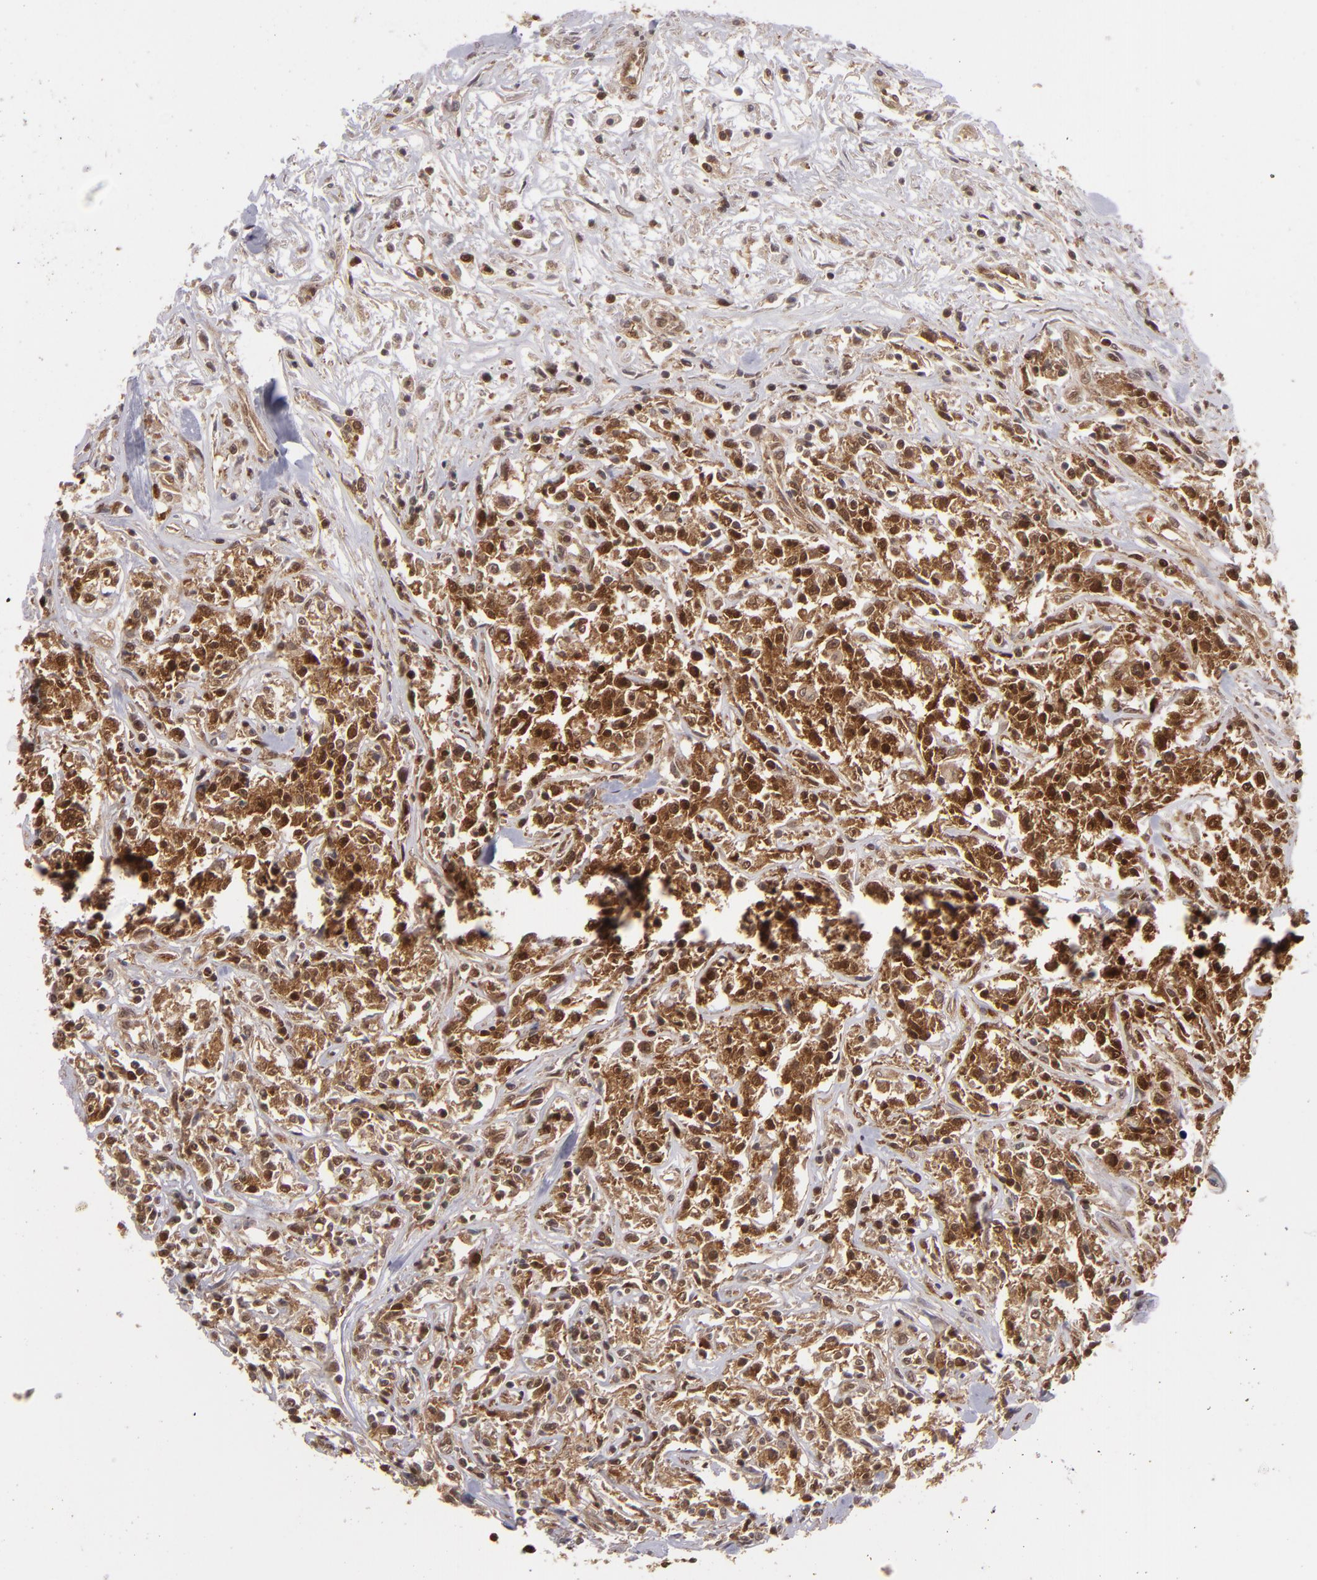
{"staining": {"intensity": "strong", "quantity": ">75%", "location": "cytoplasmic/membranous,nuclear"}, "tissue": "lymphoma", "cell_type": "Tumor cells", "image_type": "cancer", "snomed": [{"axis": "morphology", "description": "Malignant lymphoma, non-Hodgkin's type, Low grade"}, {"axis": "topography", "description": "Small intestine"}], "caption": "Immunohistochemical staining of human lymphoma shows high levels of strong cytoplasmic/membranous and nuclear protein expression in approximately >75% of tumor cells. Nuclei are stained in blue.", "gene": "ZBTB33", "patient": {"sex": "female", "age": 59}}